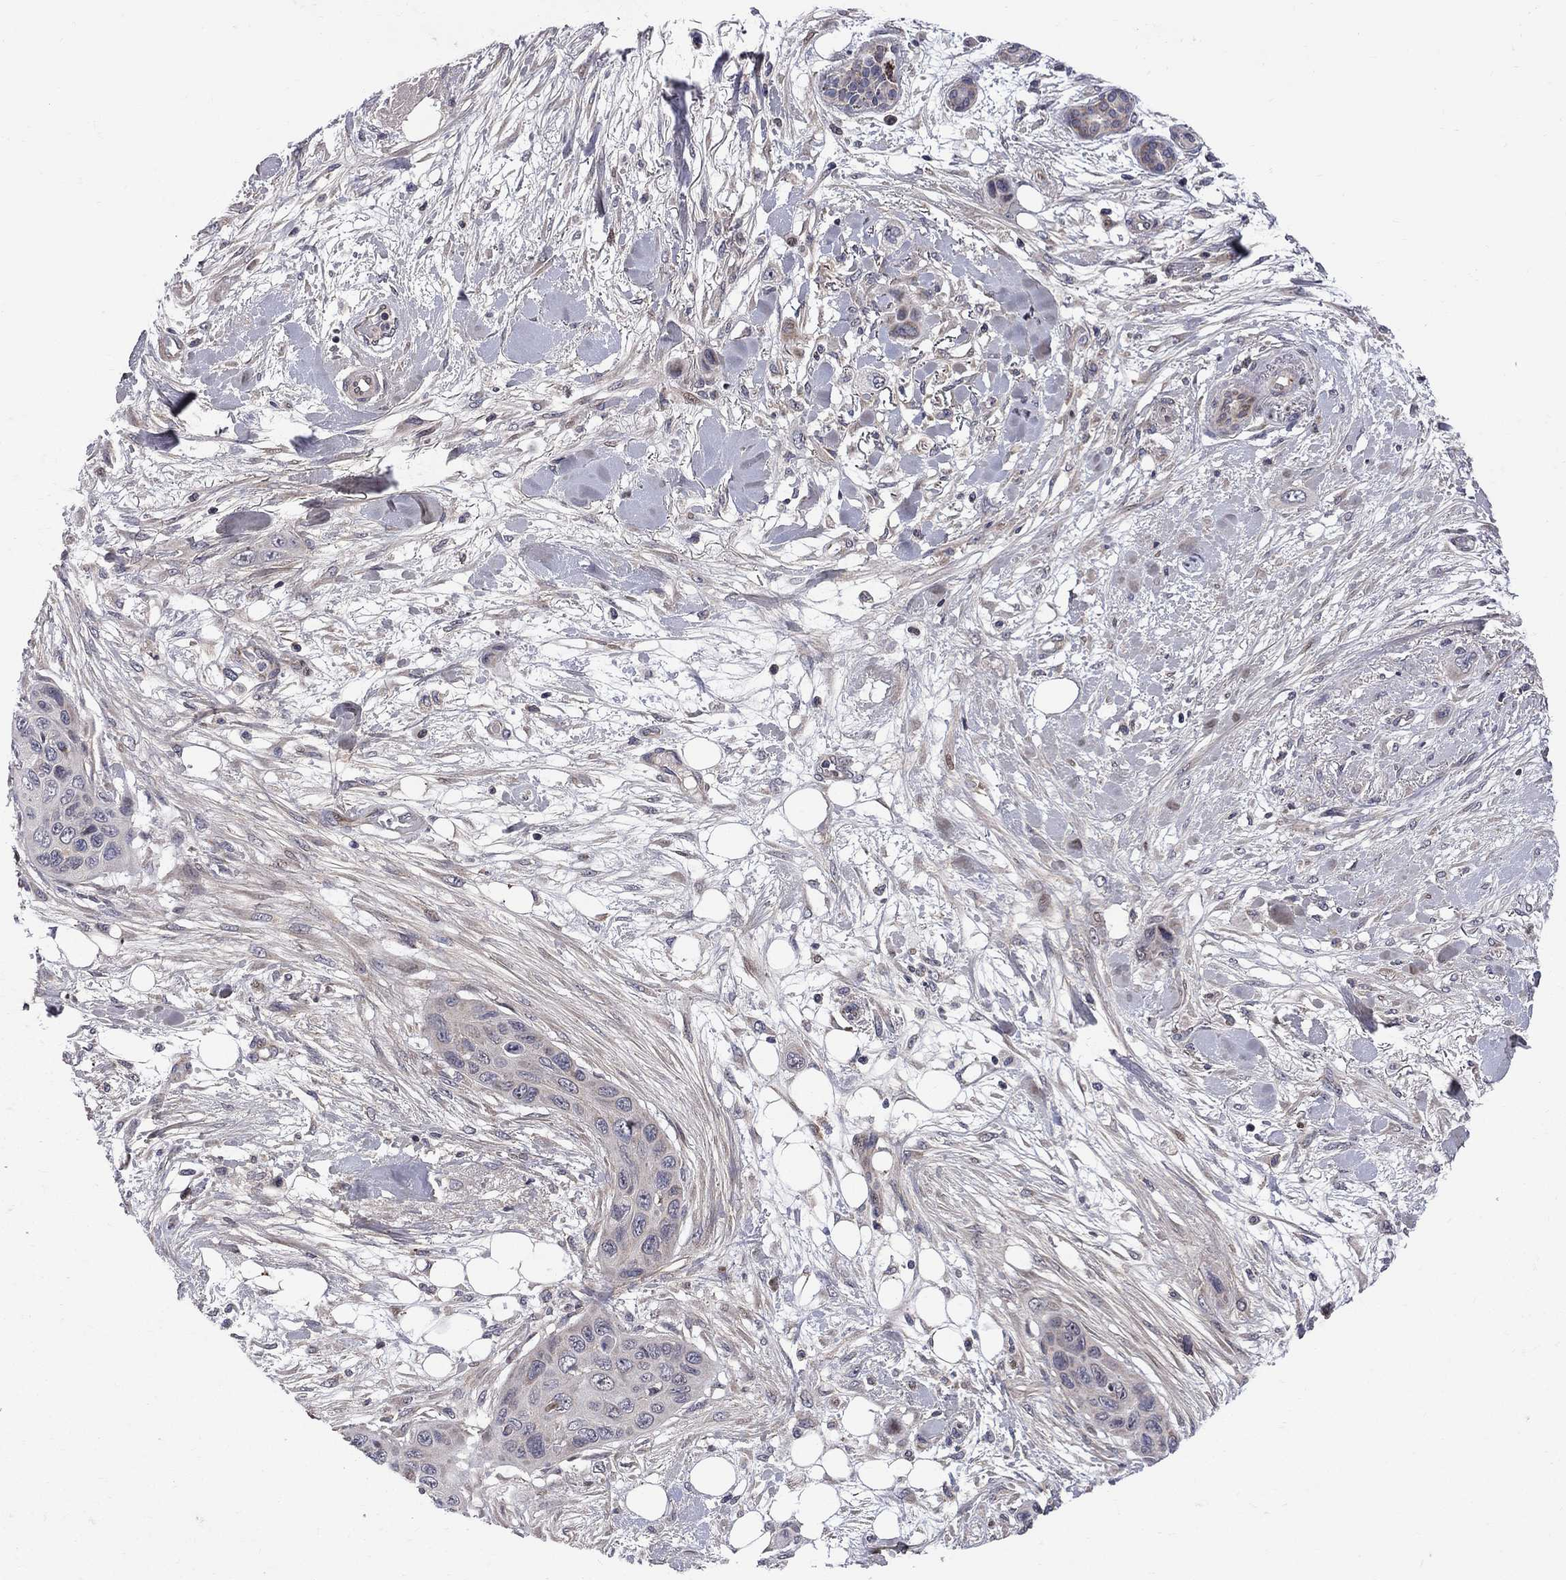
{"staining": {"intensity": "negative", "quantity": "none", "location": "none"}, "tissue": "skin cancer", "cell_type": "Tumor cells", "image_type": "cancer", "snomed": [{"axis": "morphology", "description": "Squamous cell carcinoma, NOS"}, {"axis": "topography", "description": "Skin"}], "caption": "Immunohistochemical staining of skin squamous cell carcinoma displays no significant positivity in tumor cells.", "gene": "CNOT11", "patient": {"sex": "male", "age": 79}}